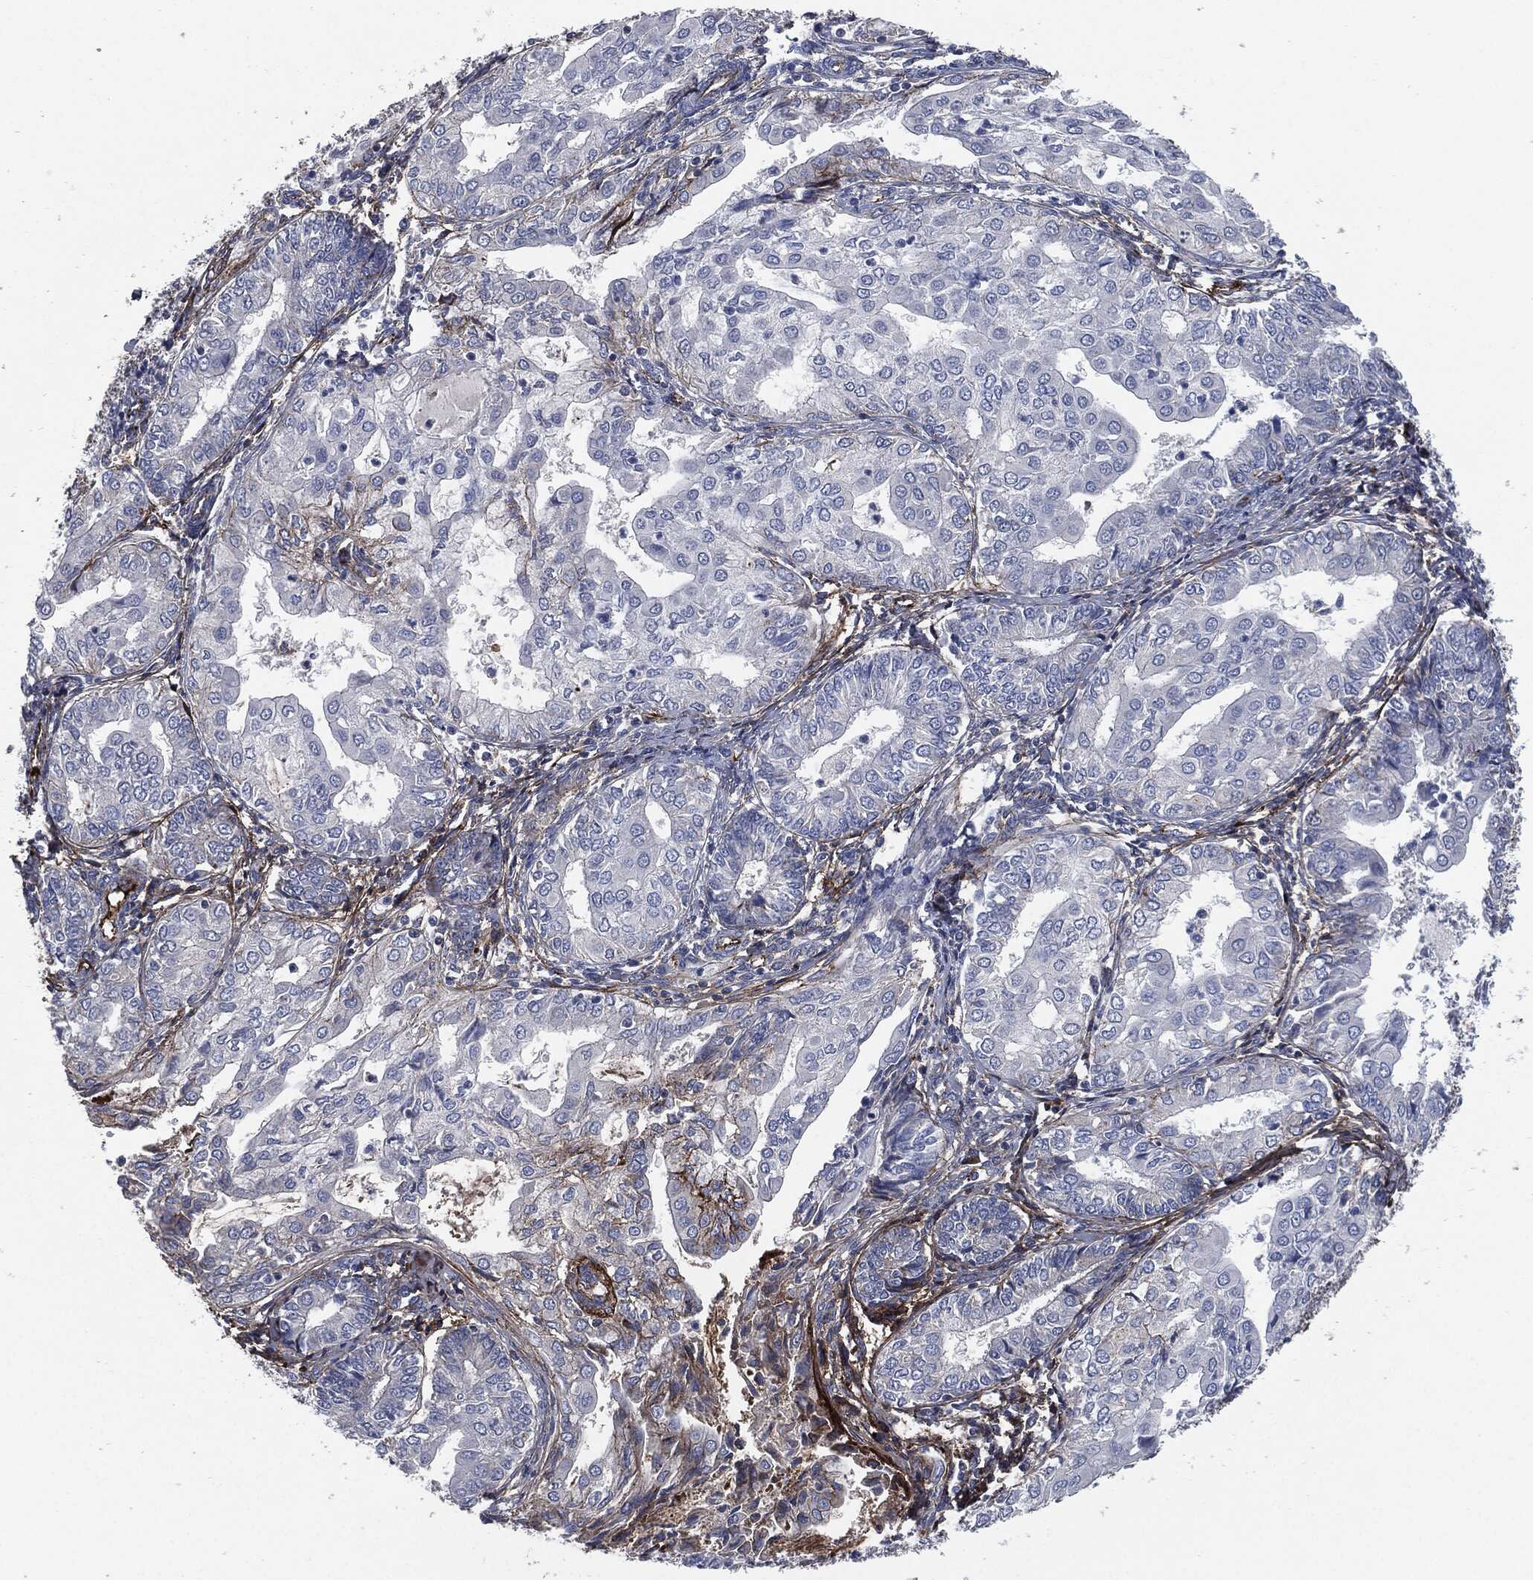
{"staining": {"intensity": "negative", "quantity": "none", "location": "none"}, "tissue": "endometrial cancer", "cell_type": "Tumor cells", "image_type": "cancer", "snomed": [{"axis": "morphology", "description": "Adenocarcinoma, NOS"}, {"axis": "topography", "description": "Endometrium"}], "caption": "This is an immunohistochemistry (IHC) image of adenocarcinoma (endometrial). There is no expression in tumor cells.", "gene": "APOB", "patient": {"sex": "female", "age": 68}}